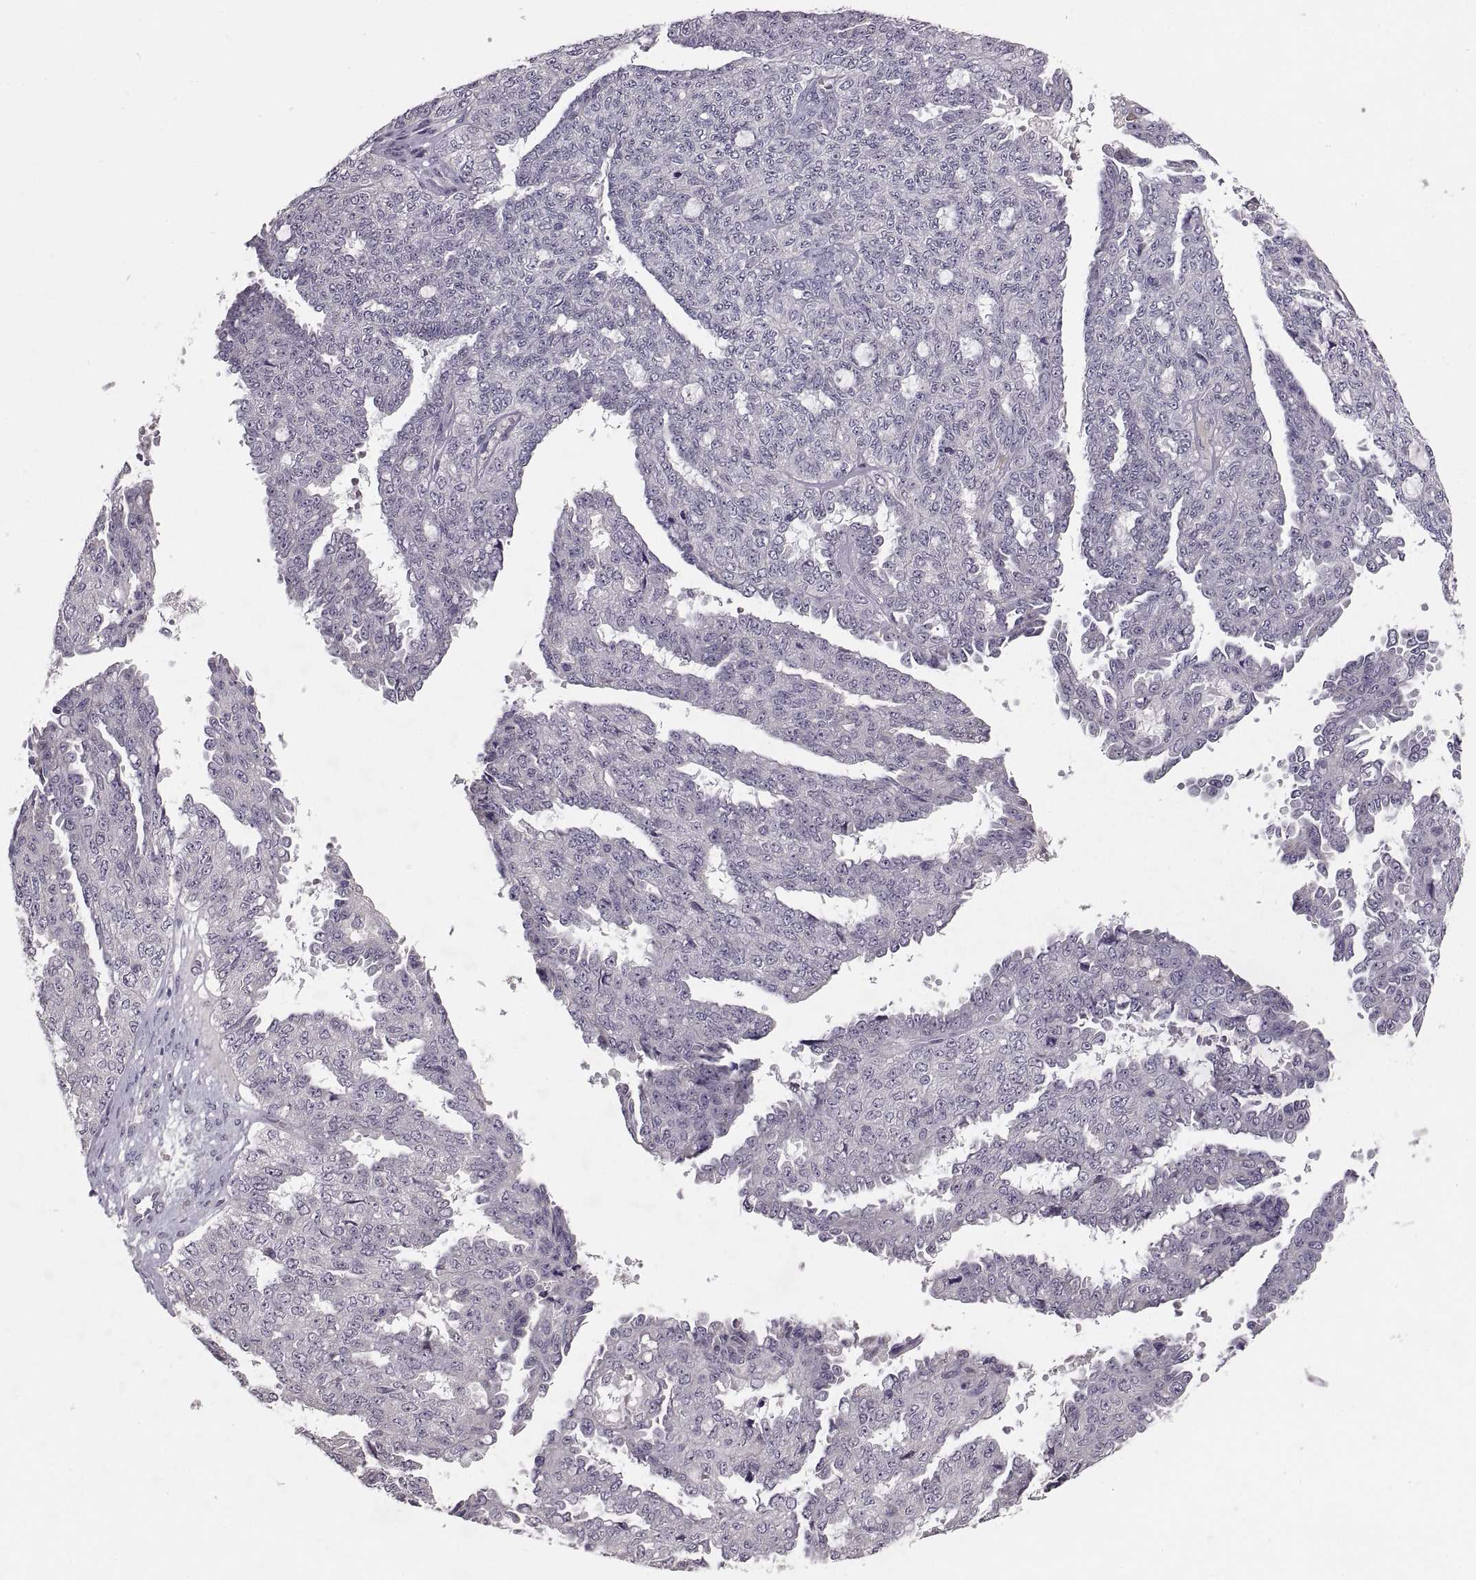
{"staining": {"intensity": "negative", "quantity": "none", "location": "none"}, "tissue": "ovarian cancer", "cell_type": "Tumor cells", "image_type": "cancer", "snomed": [{"axis": "morphology", "description": "Cystadenocarcinoma, serous, NOS"}, {"axis": "topography", "description": "Ovary"}], "caption": "DAB immunohistochemical staining of human ovarian cancer (serous cystadenocarcinoma) exhibits no significant staining in tumor cells. The staining is performed using DAB brown chromogen with nuclei counter-stained in using hematoxylin.", "gene": "PAX2", "patient": {"sex": "female", "age": 71}}